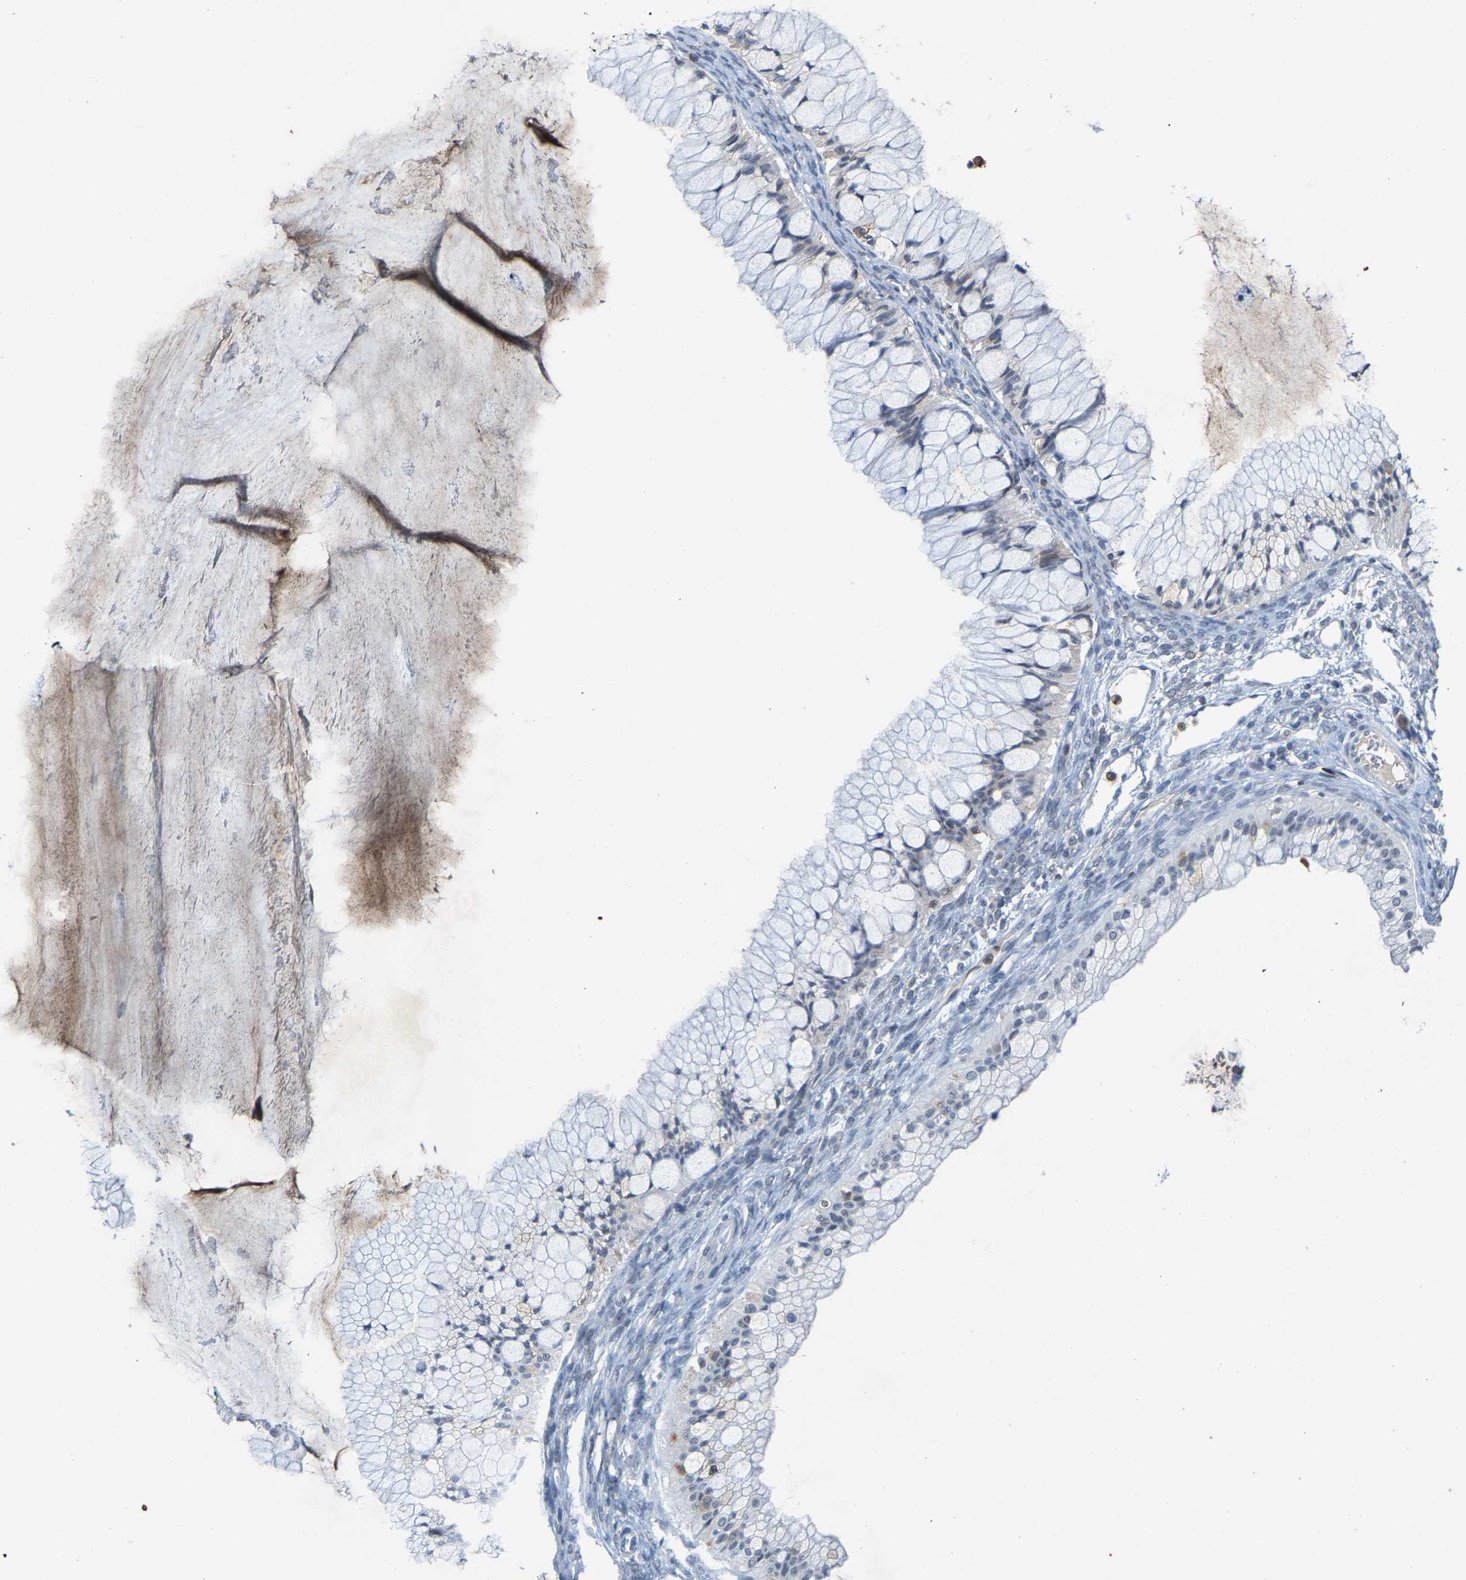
{"staining": {"intensity": "negative", "quantity": "none", "location": "none"}, "tissue": "ovarian cancer", "cell_type": "Tumor cells", "image_type": "cancer", "snomed": [{"axis": "morphology", "description": "Cystadenocarcinoma, mucinous, NOS"}, {"axis": "topography", "description": "Ovary"}], "caption": "DAB immunohistochemical staining of human mucinous cystadenocarcinoma (ovarian) reveals no significant expression in tumor cells.", "gene": "FGD3", "patient": {"sex": "female", "age": 57}}